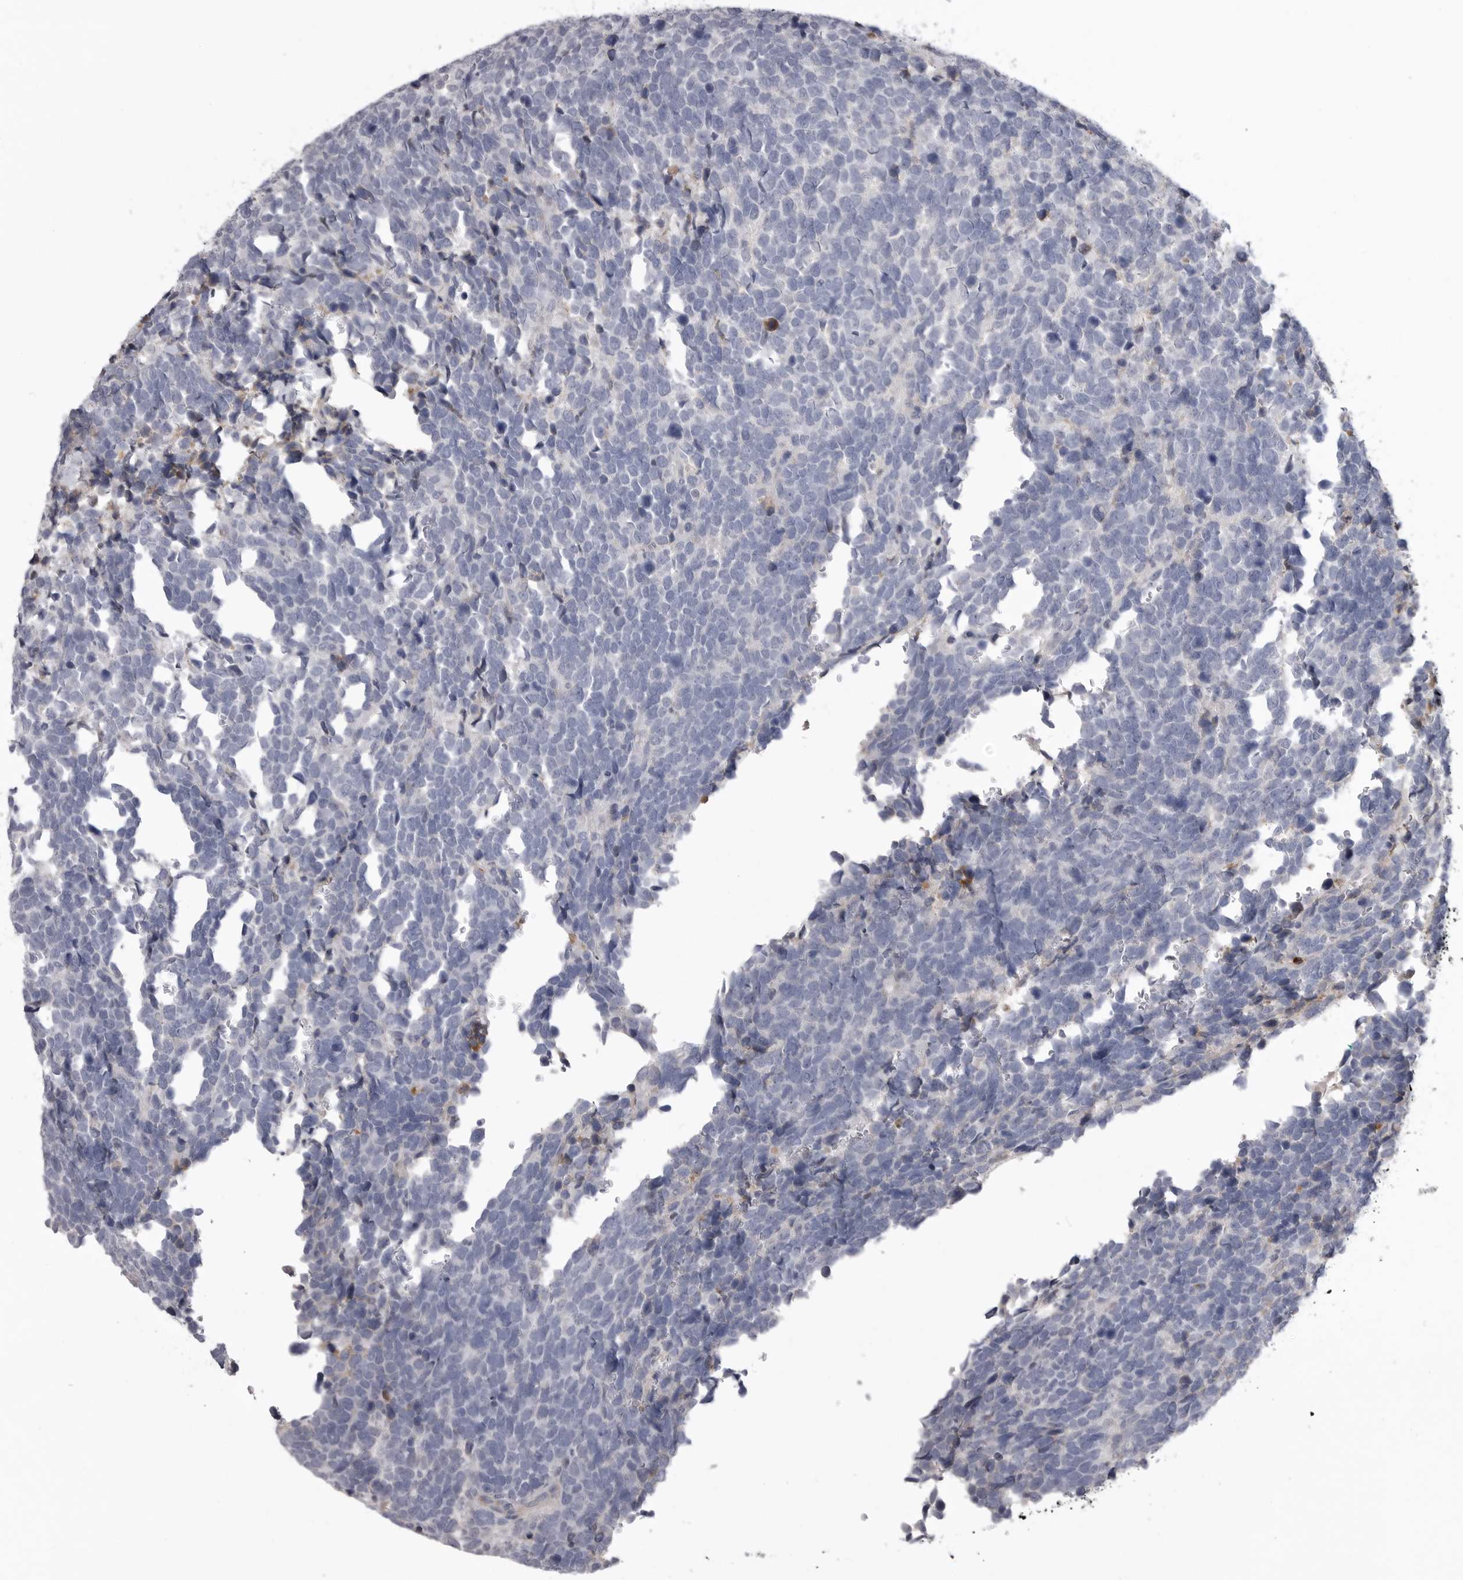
{"staining": {"intensity": "negative", "quantity": "none", "location": "none"}, "tissue": "urothelial cancer", "cell_type": "Tumor cells", "image_type": "cancer", "snomed": [{"axis": "morphology", "description": "Urothelial carcinoma, High grade"}, {"axis": "topography", "description": "Urinary bladder"}], "caption": "Tumor cells are negative for protein expression in human urothelial cancer.", "gene": "SERPING1", "patient": {"sex": "female", "age": 82}}